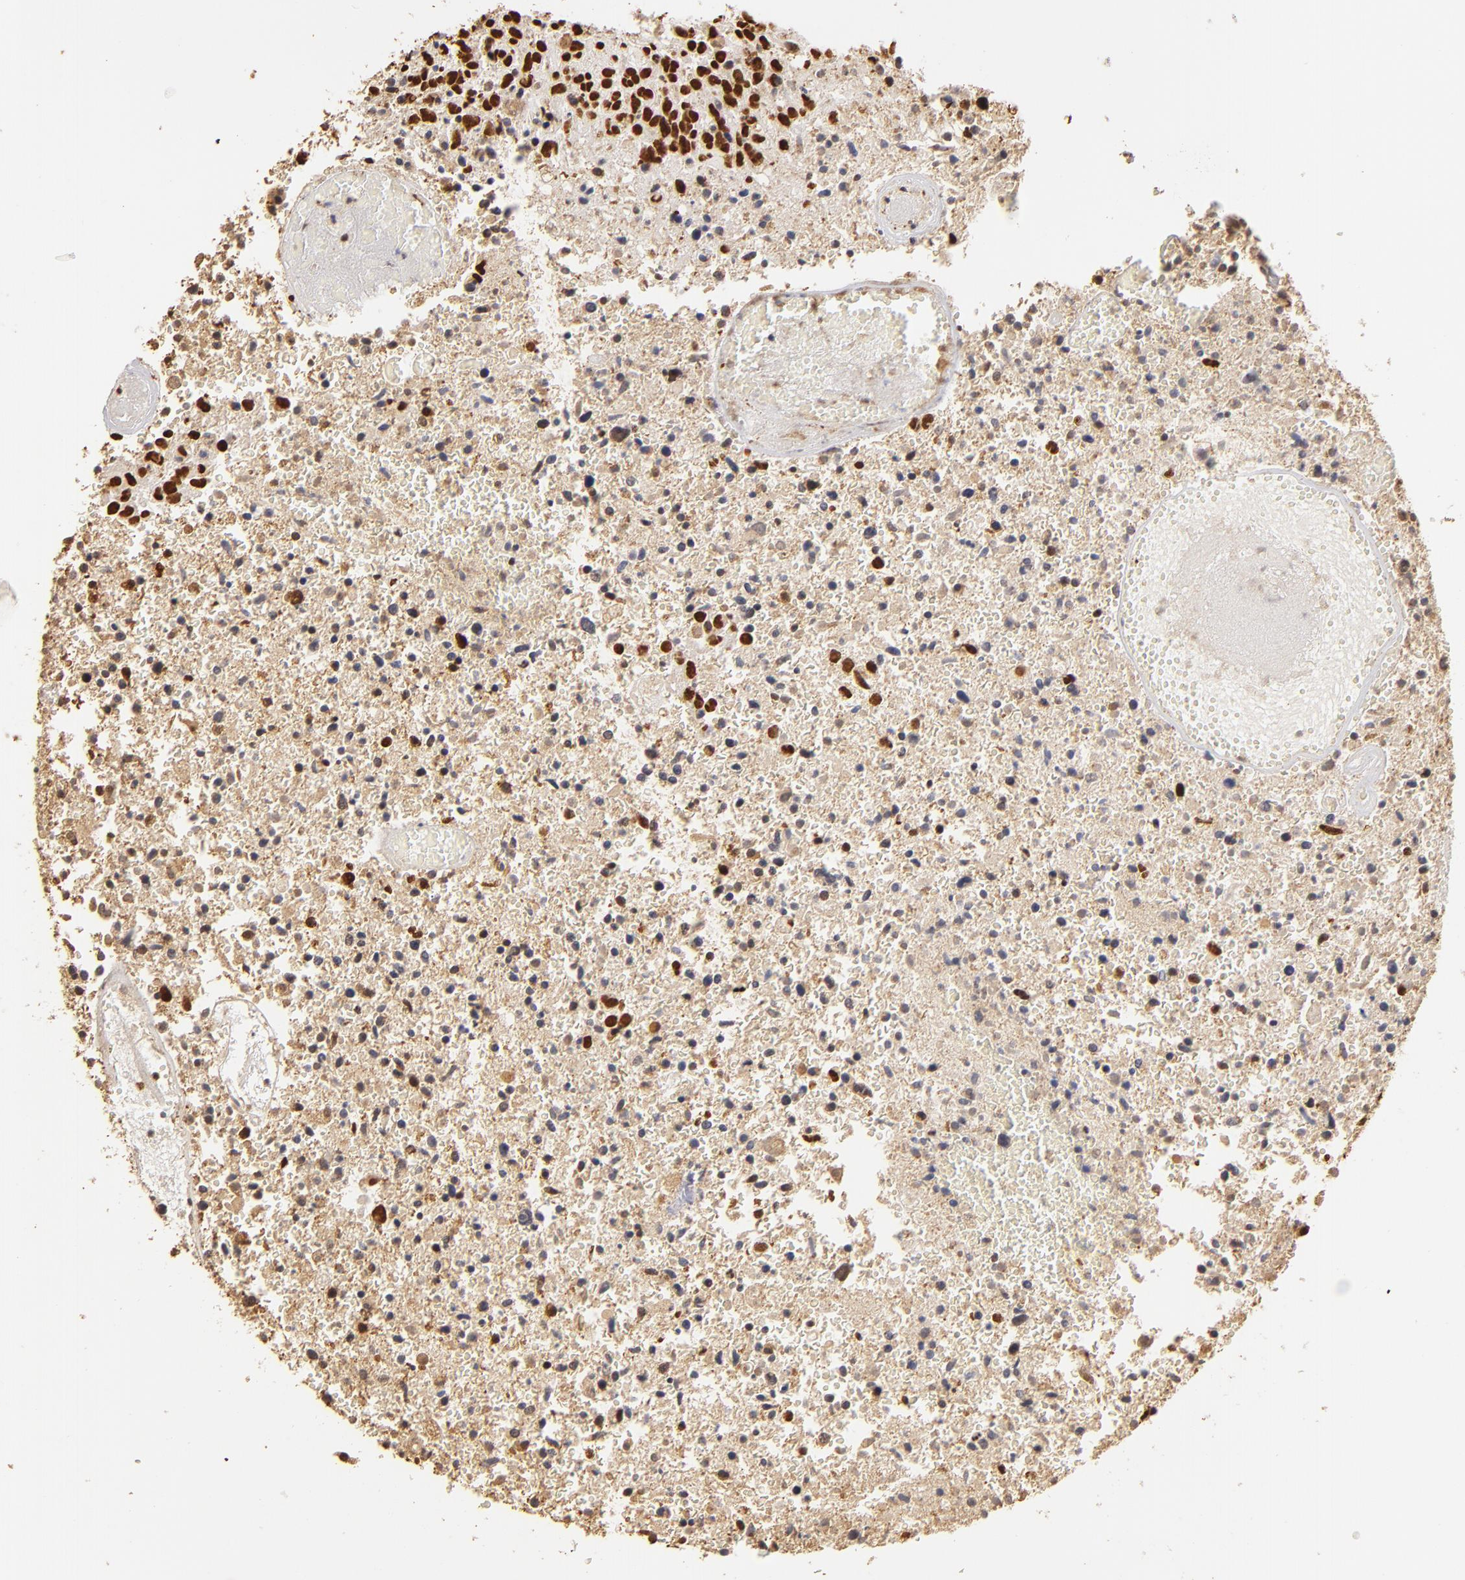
{"staining": {"intensity": "strong", "quantity": ">75%", "location": "nuclear"}, "tissue": "glioma", "cell_type": "Tumor cells", "image_type": "cancer", "snomed": [{"axis": "morphology", "description": "Glioma, malignant, High grade"}, {"axis": "topography", "description": "Brain"}], "caption": "A brown stain shows strong nuclear positivity of a protein in human glioma tumor cells. The protein is shown in brown color, while the nuclei are stained blue.", "gene": "ILF3", "patient": {"sex": "male", "age": 72}}